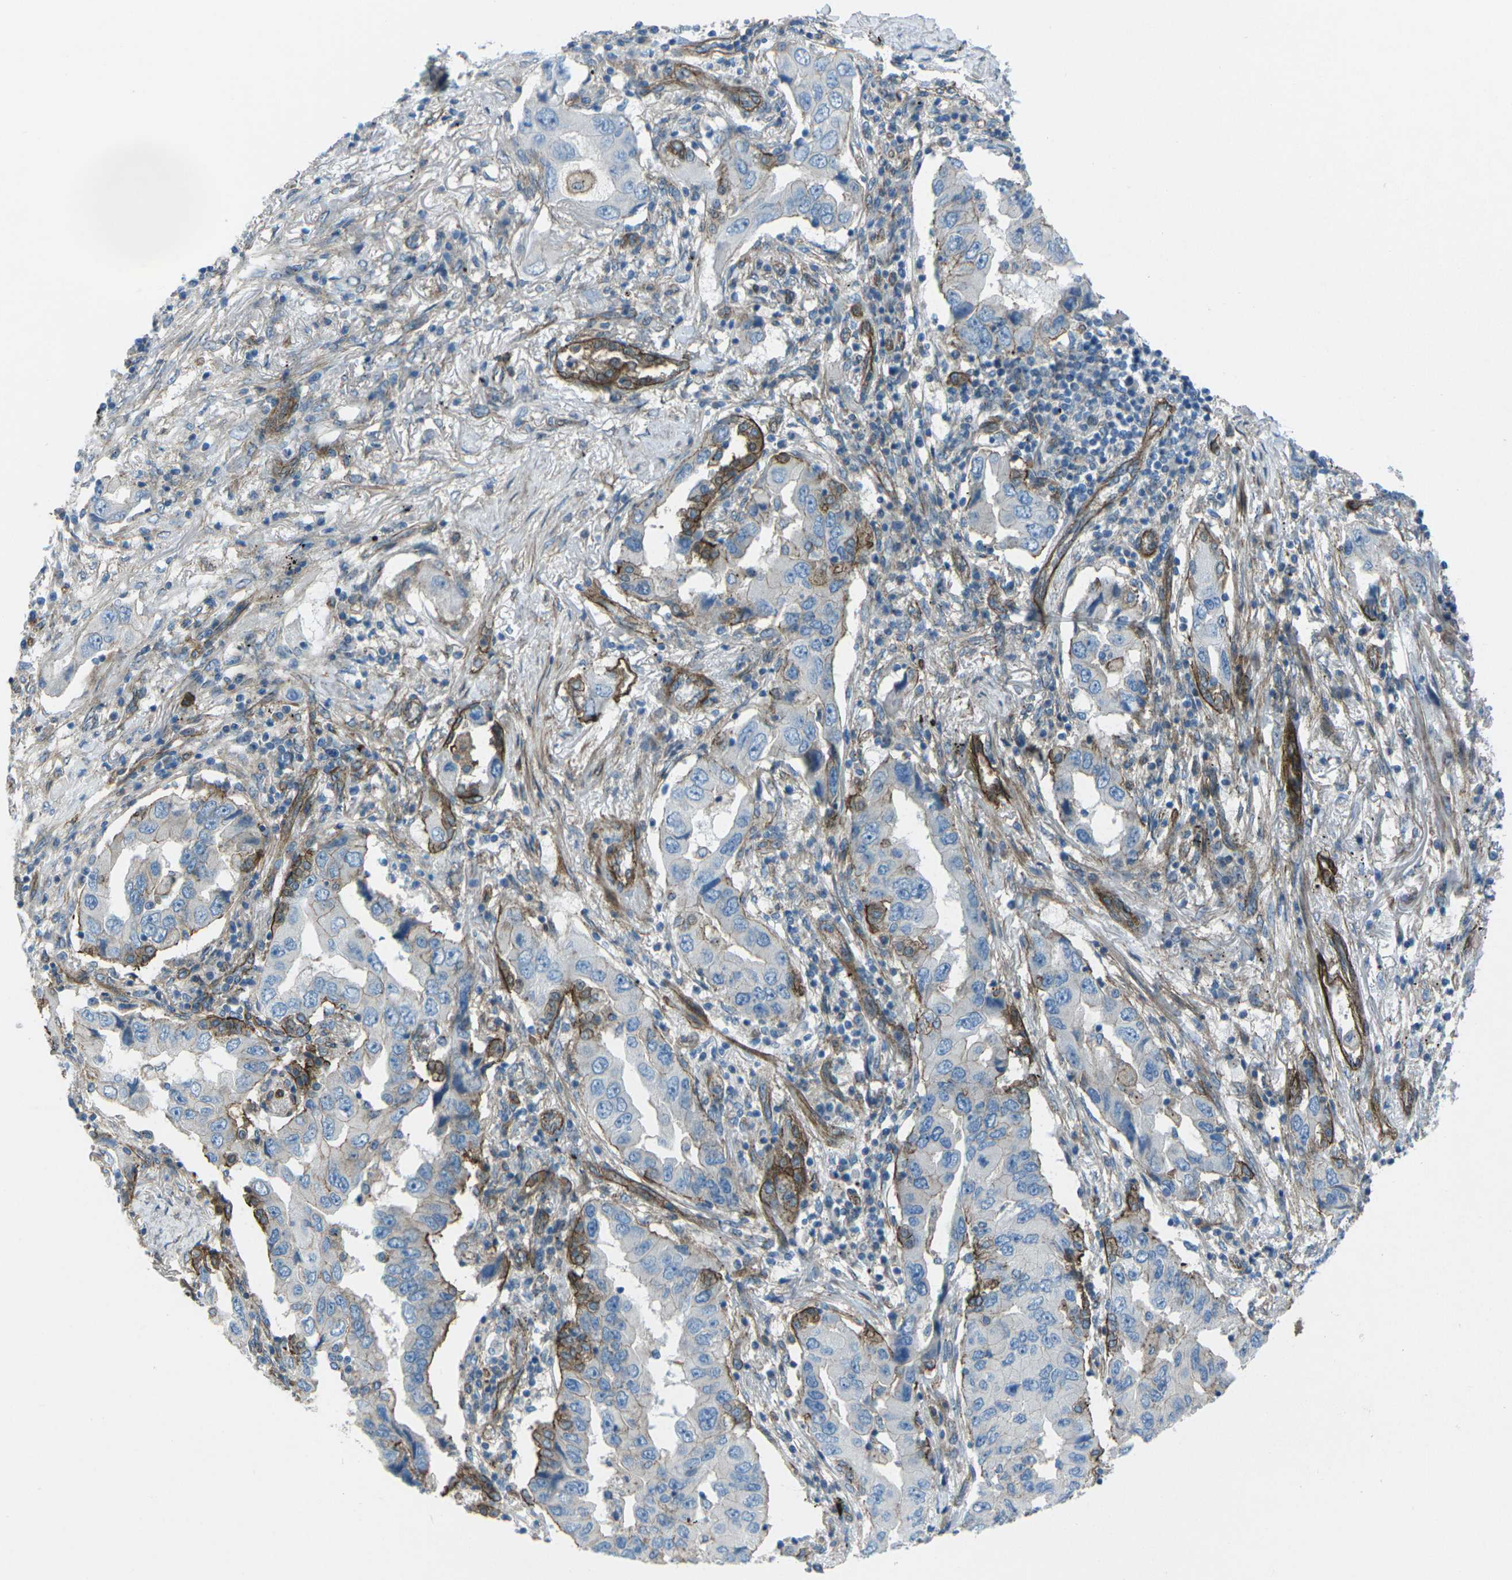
{"staining": {"intensity": "negative", "quantity": "none", "location": "none"}, "tissue": "lung cancer", "cell_type": "Tumor cells", "image_type": "cancer", "snomed": [{"axis": "morphology", "description": "Adenocarcinoma, NOS"}, {"axis": "topography", "description": "Lung"}], "caption": "This histopathology image is of lung cancer stained with immunohistochemistry (IHC) to label a protein in brown with the nuclei are counter-stained blue. There is no staining in tumor cells.", "gene": "UTRN", "patient": {"sex": "female", "age": 65}}